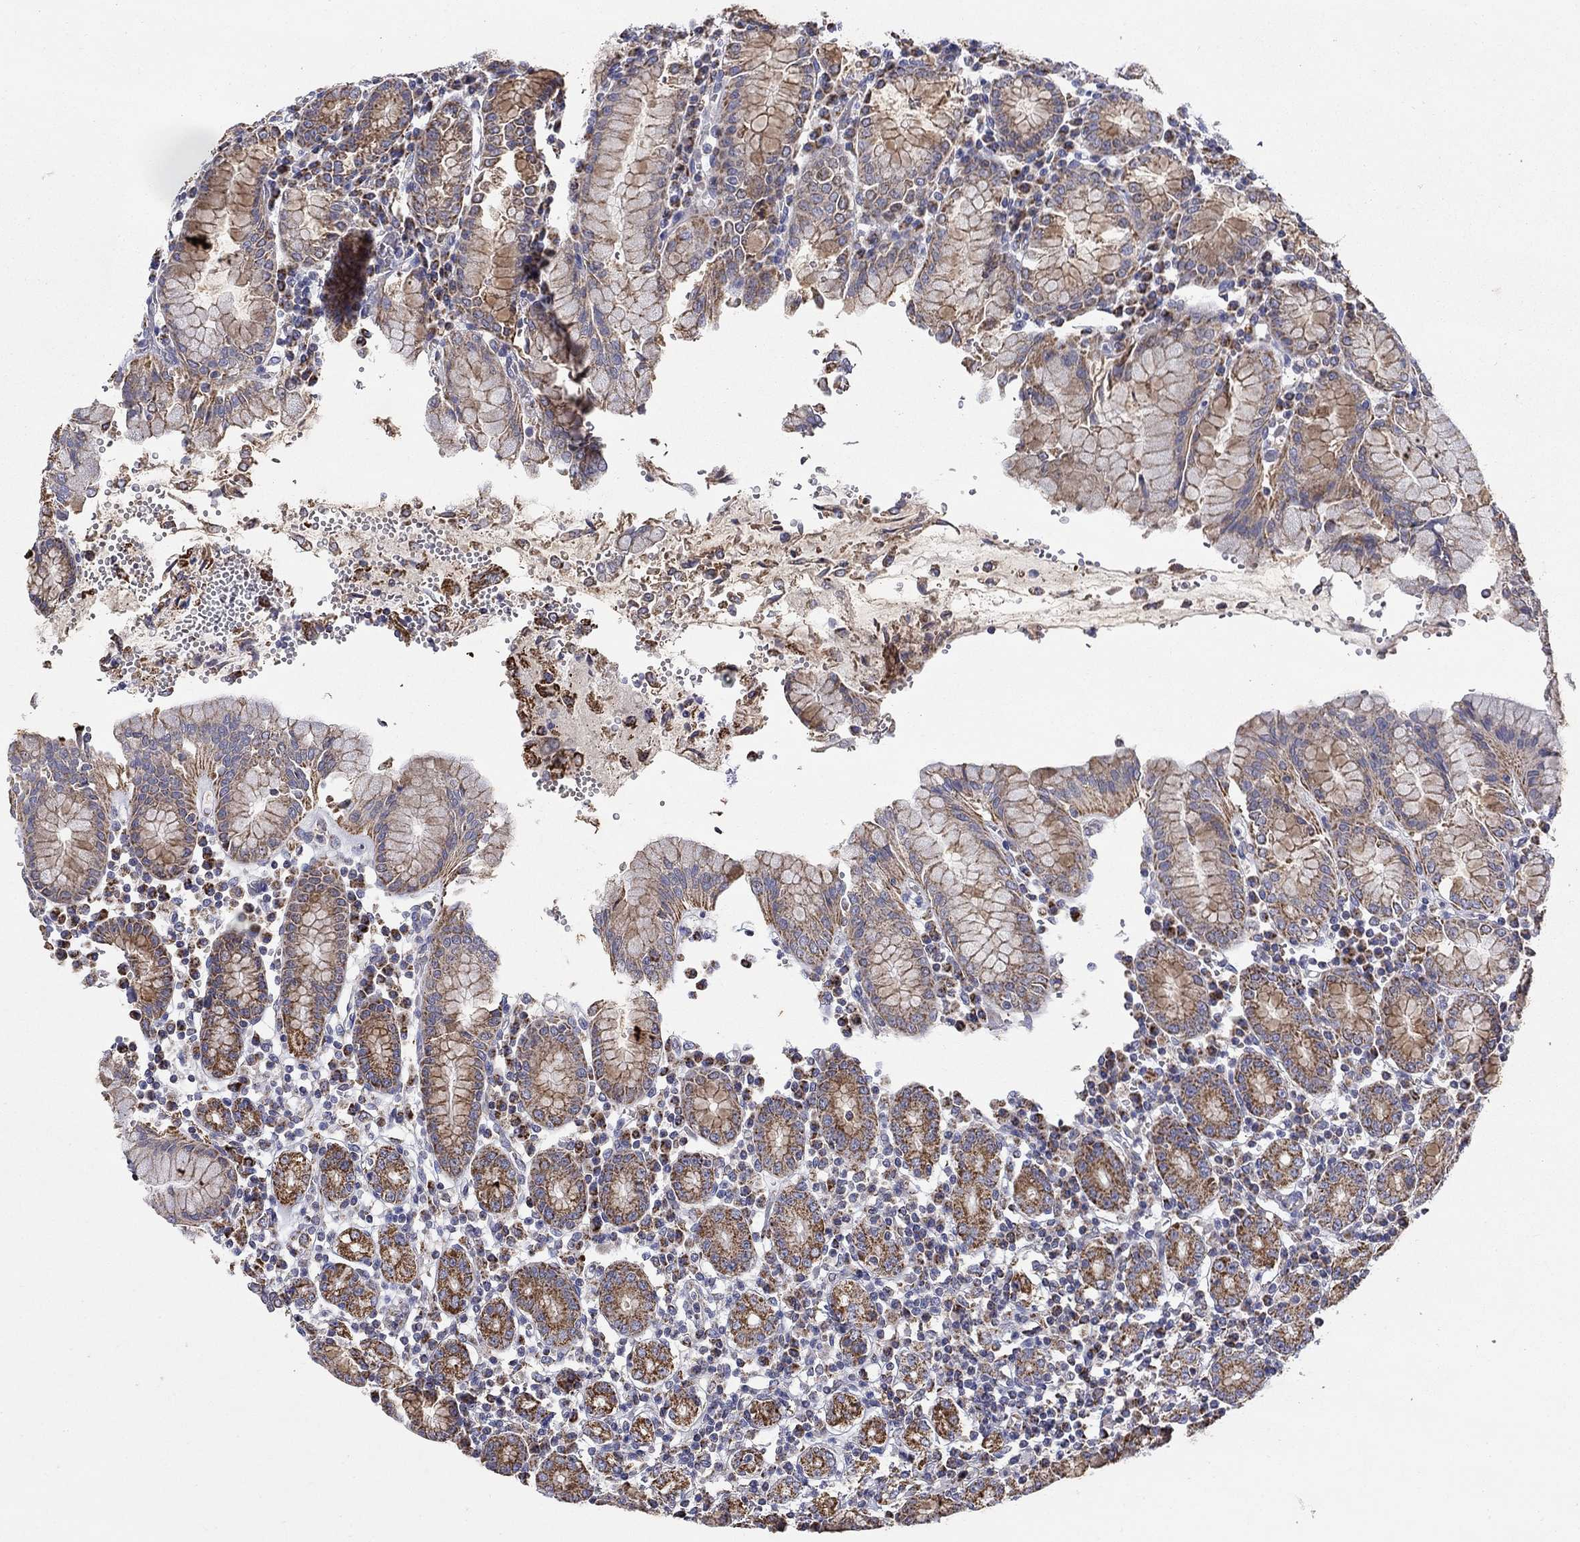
{"staining": {"intensity": "moderate", "quantity": ">75%", "location": "cytoplasmic/membranous"}, "tissue": "stomach", "cell_type": "Glandular cells", "image_type": "normal", "snomed": [{"axis": "morphology", "description": "Normal tissue, NOS"}, {"axis": "topography", "description": "Stomach, upper"}, {"axis": "topography", "description": "Stomach"}], "caption": "Unremarkable stomach shows moderate cytoplasmic/membranous staining in approximately >75% of glandular cells.", "gene": "HPS5", "patient": {"sex": "male", "age": 62}}